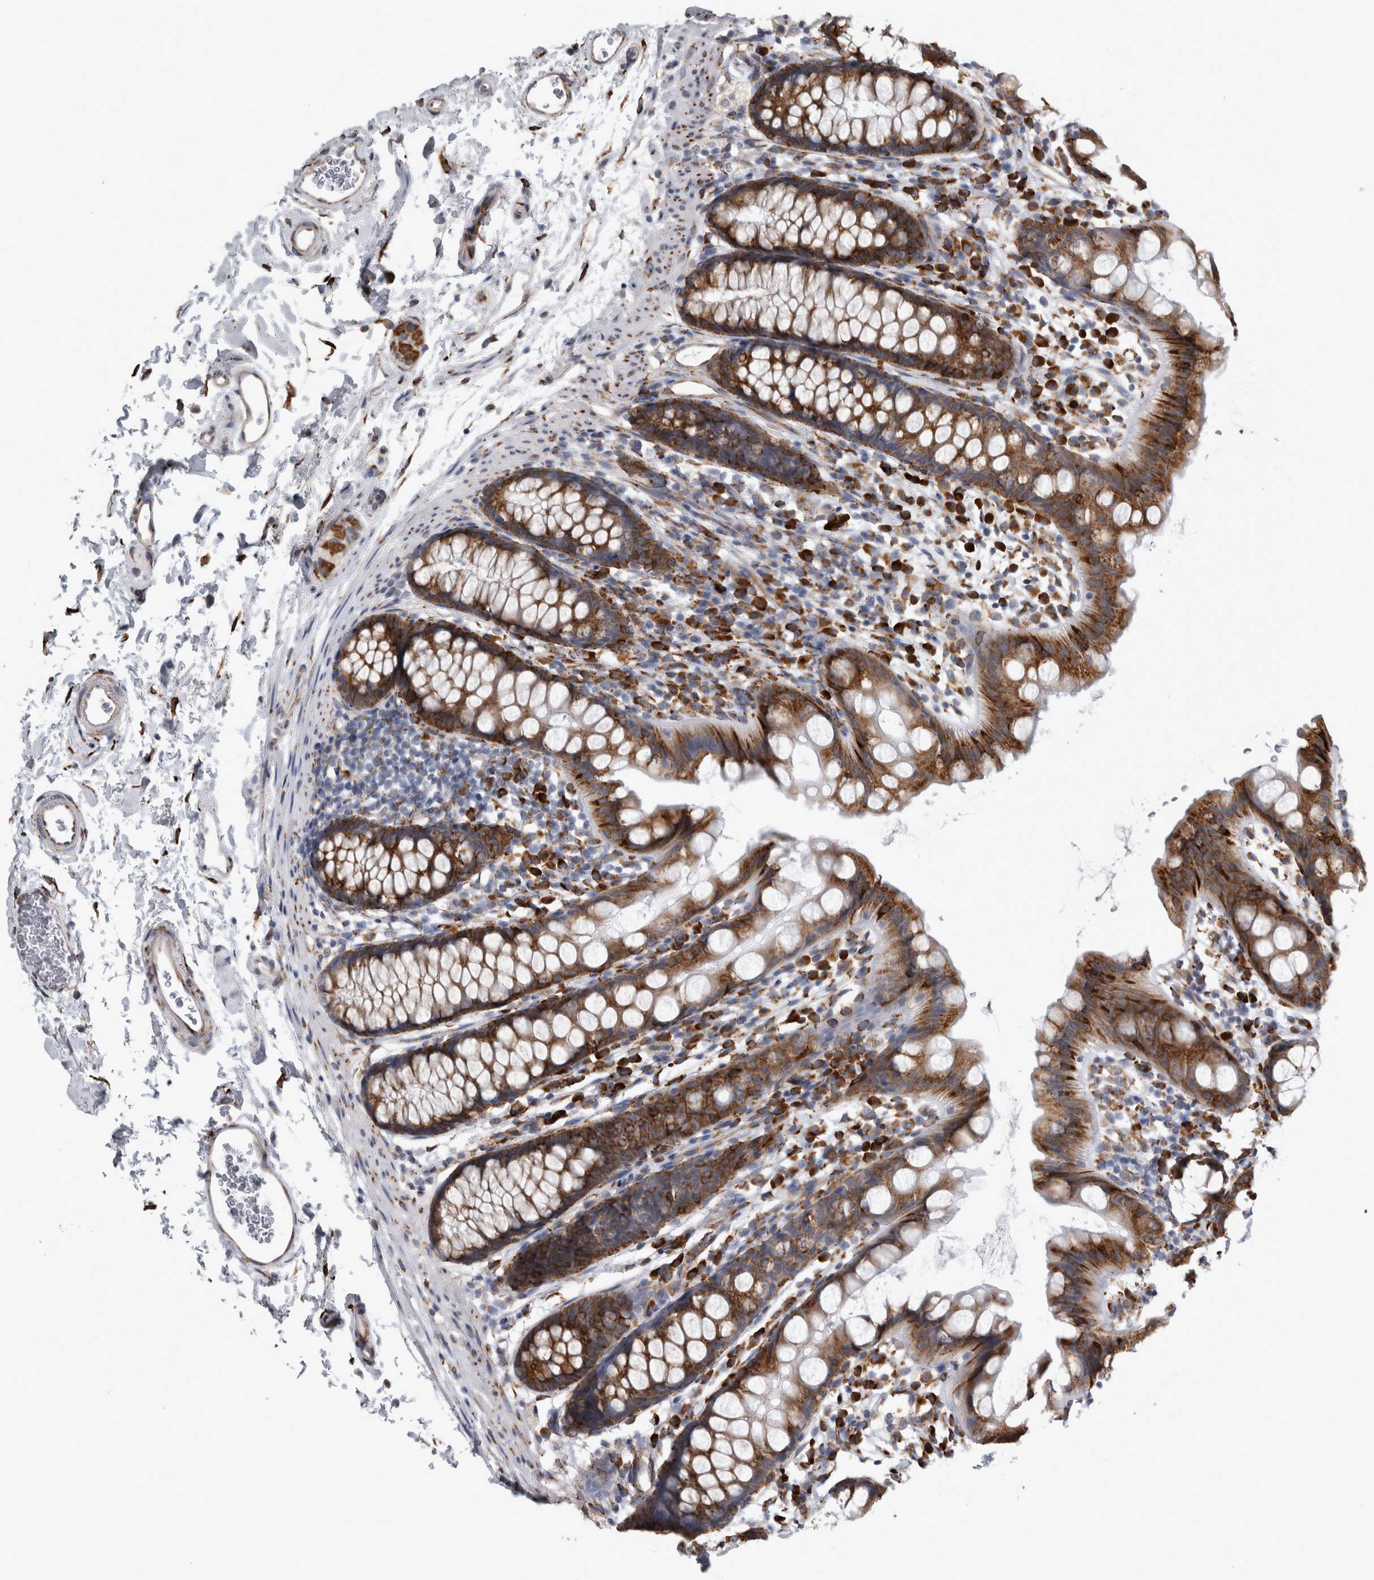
{"staining": {"intensity": "strong", "quantity": ">75%", "location": "cytoplasmic/membranous"}, "tissue": "rectum", "cell_type": "Glandular cells", "image_type": "normal", "snomed": [{"axis": "morphology", "description": "Normal tissue, NOS"}, {"axis": "topography", "description": "Rectum"}], "caption": "Immunohistochemistry (DAB) staining of normal rectum shows strong cytoplasmic/membranous protein staining in approximately >75% of glandular cells.", "gene": "FHIP2B", "patient": {"sex": "female", "age": 65}}